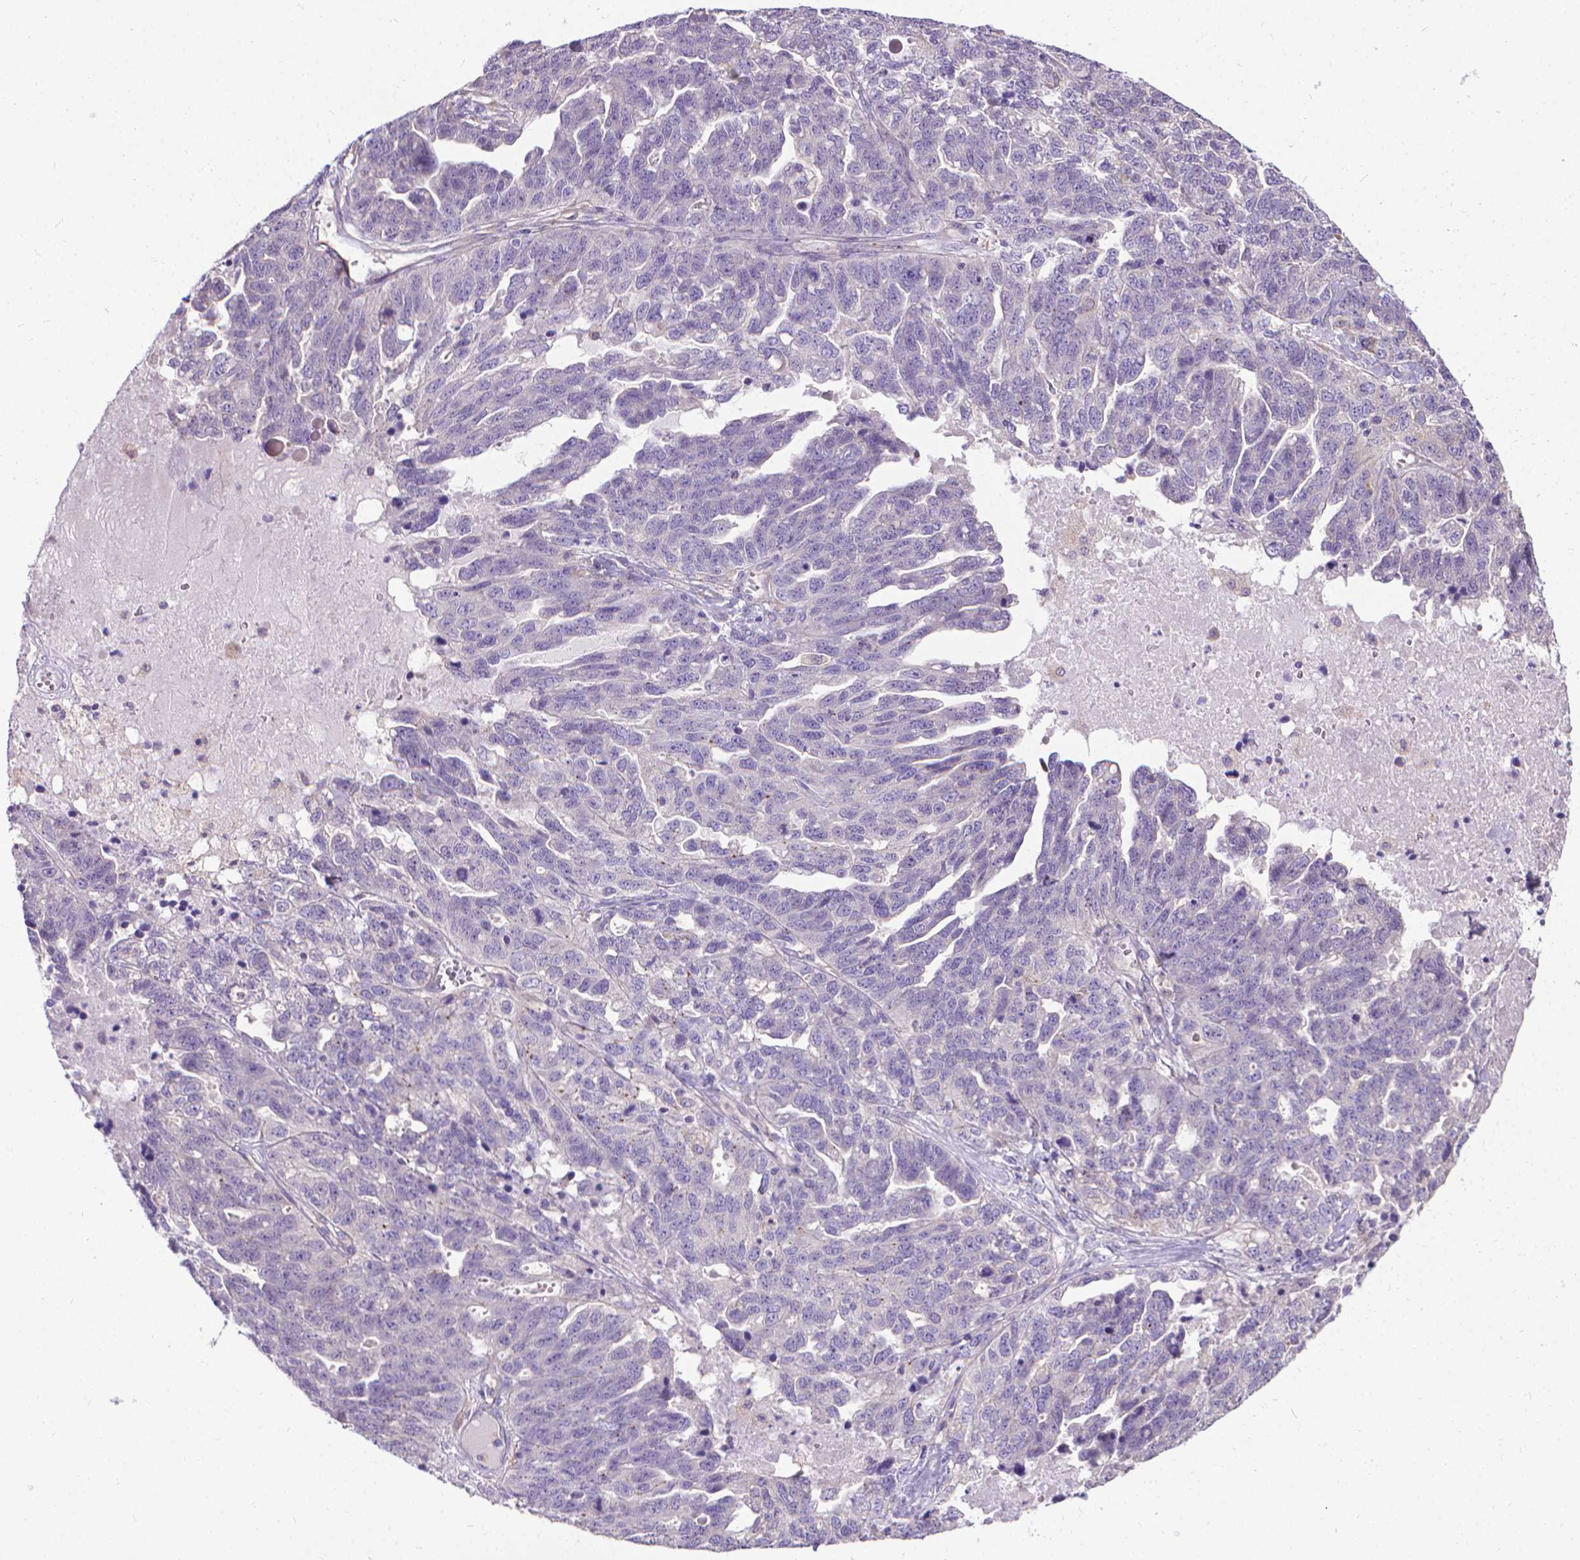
{"staining": {"intensity": "negative", "quantity": "none", "location": "none"}, "tissue": "ovarian cancer", "cell_type": "Tumor cells", "image_type": "cancer", "snomed": [{"axis": "morphology", "description": "Cystadenocarcinoma, serous, NOS"}, {"axis": "topography", "description": "Ovary"}], "caption": "A high-resolution image shows immunohistochemistry (IHC) staining of ovarian cancer, which exhibits no significant expression in tumor cells.", "gene": "CFAP299", "patient": {"sex": "female", "age": 71}}